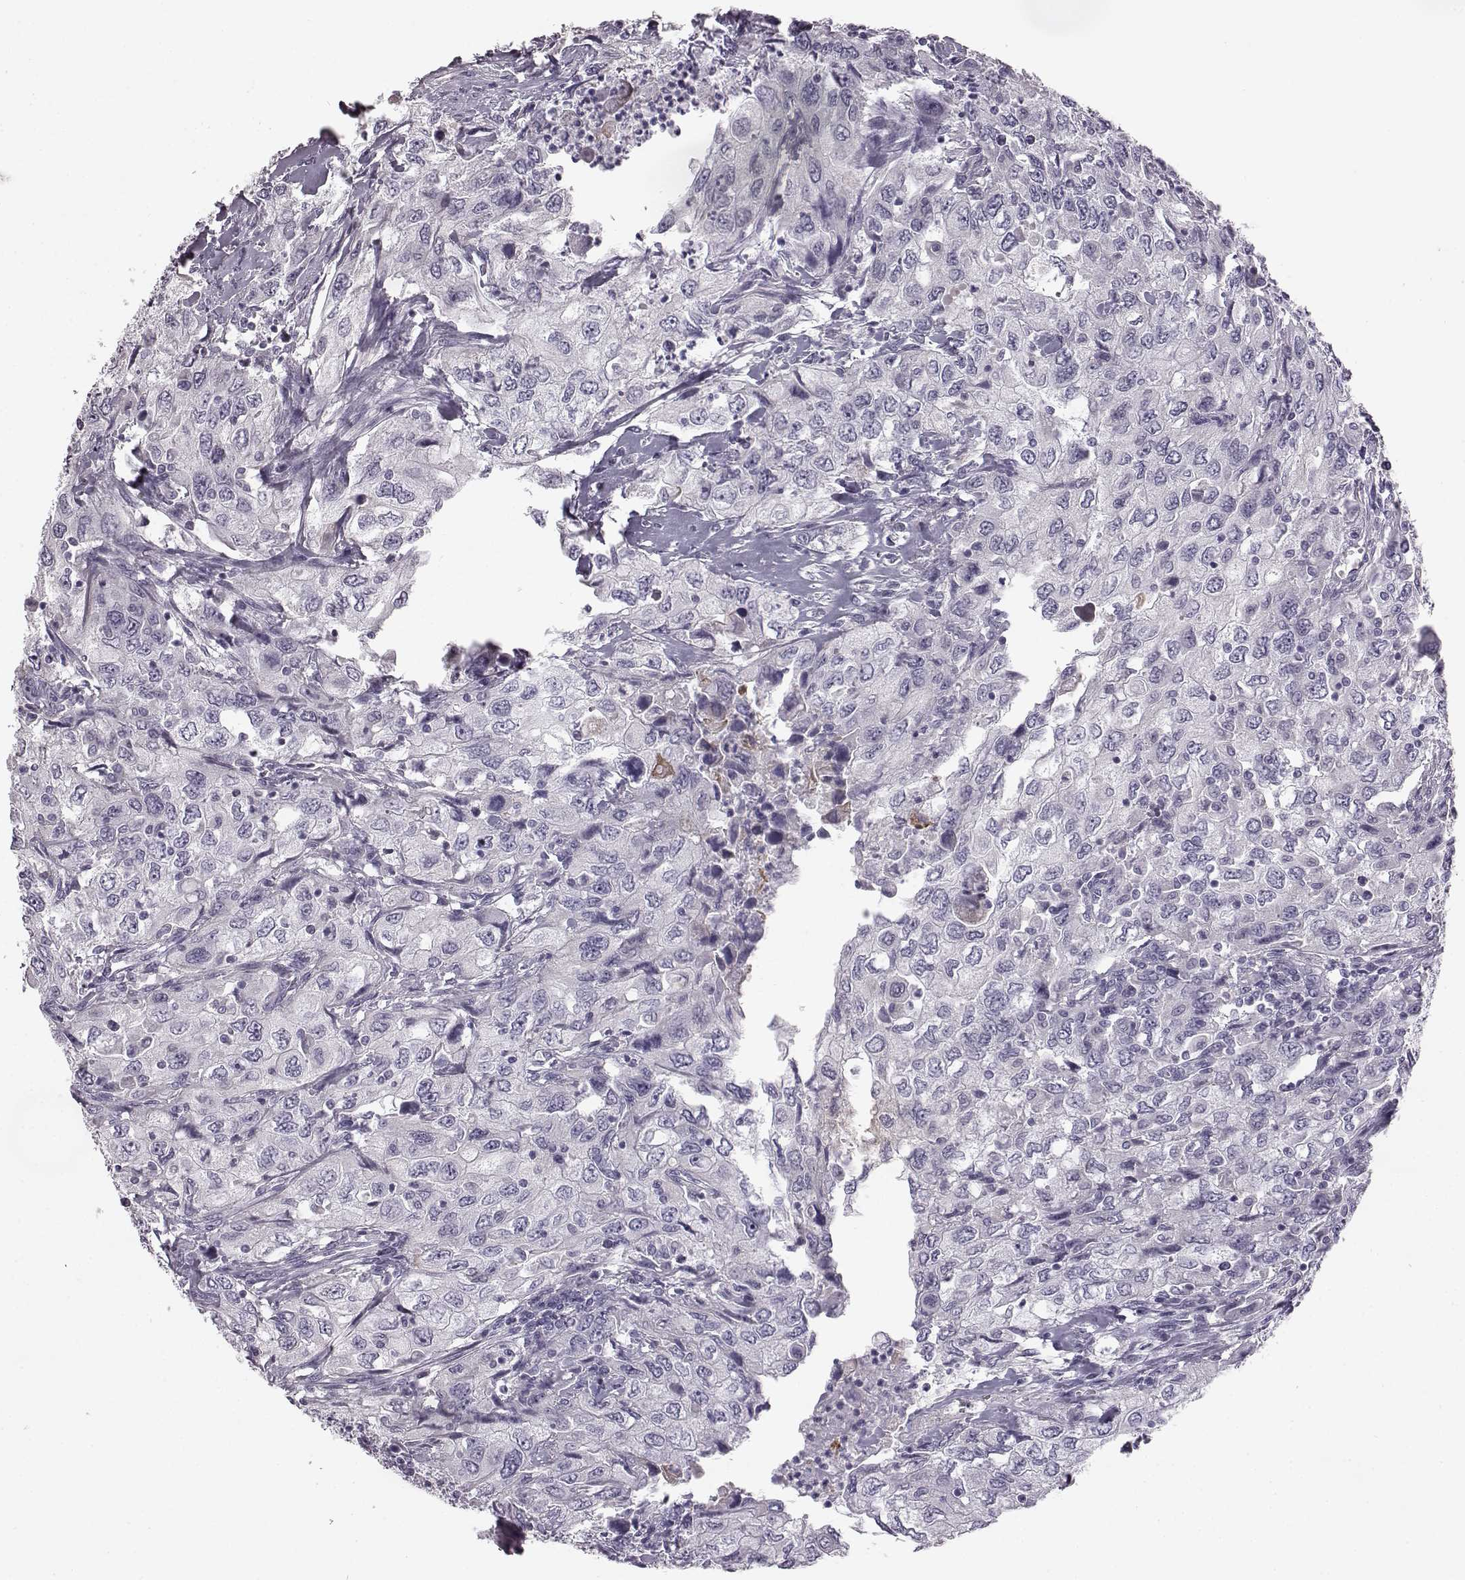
{"staining": {"intensity": "negative", "quantity": "none", "location": "none"}, "tissue": "urothelial cancer", "cell_type": "Tumor cells", "image_type": "cancer", "snomed": [{"axis": "morphology", "description": "Urothelial carcinoma, High grade"}, {"axis": "topography", "description": "Urinary bladder"}], "caption": "Photomicrograph shows no significant protein staining in tumor cells of urothelial carcinoma (high-grade).", "gene": "ODAD4", "patient": {"sex": "male", "age": 76}}